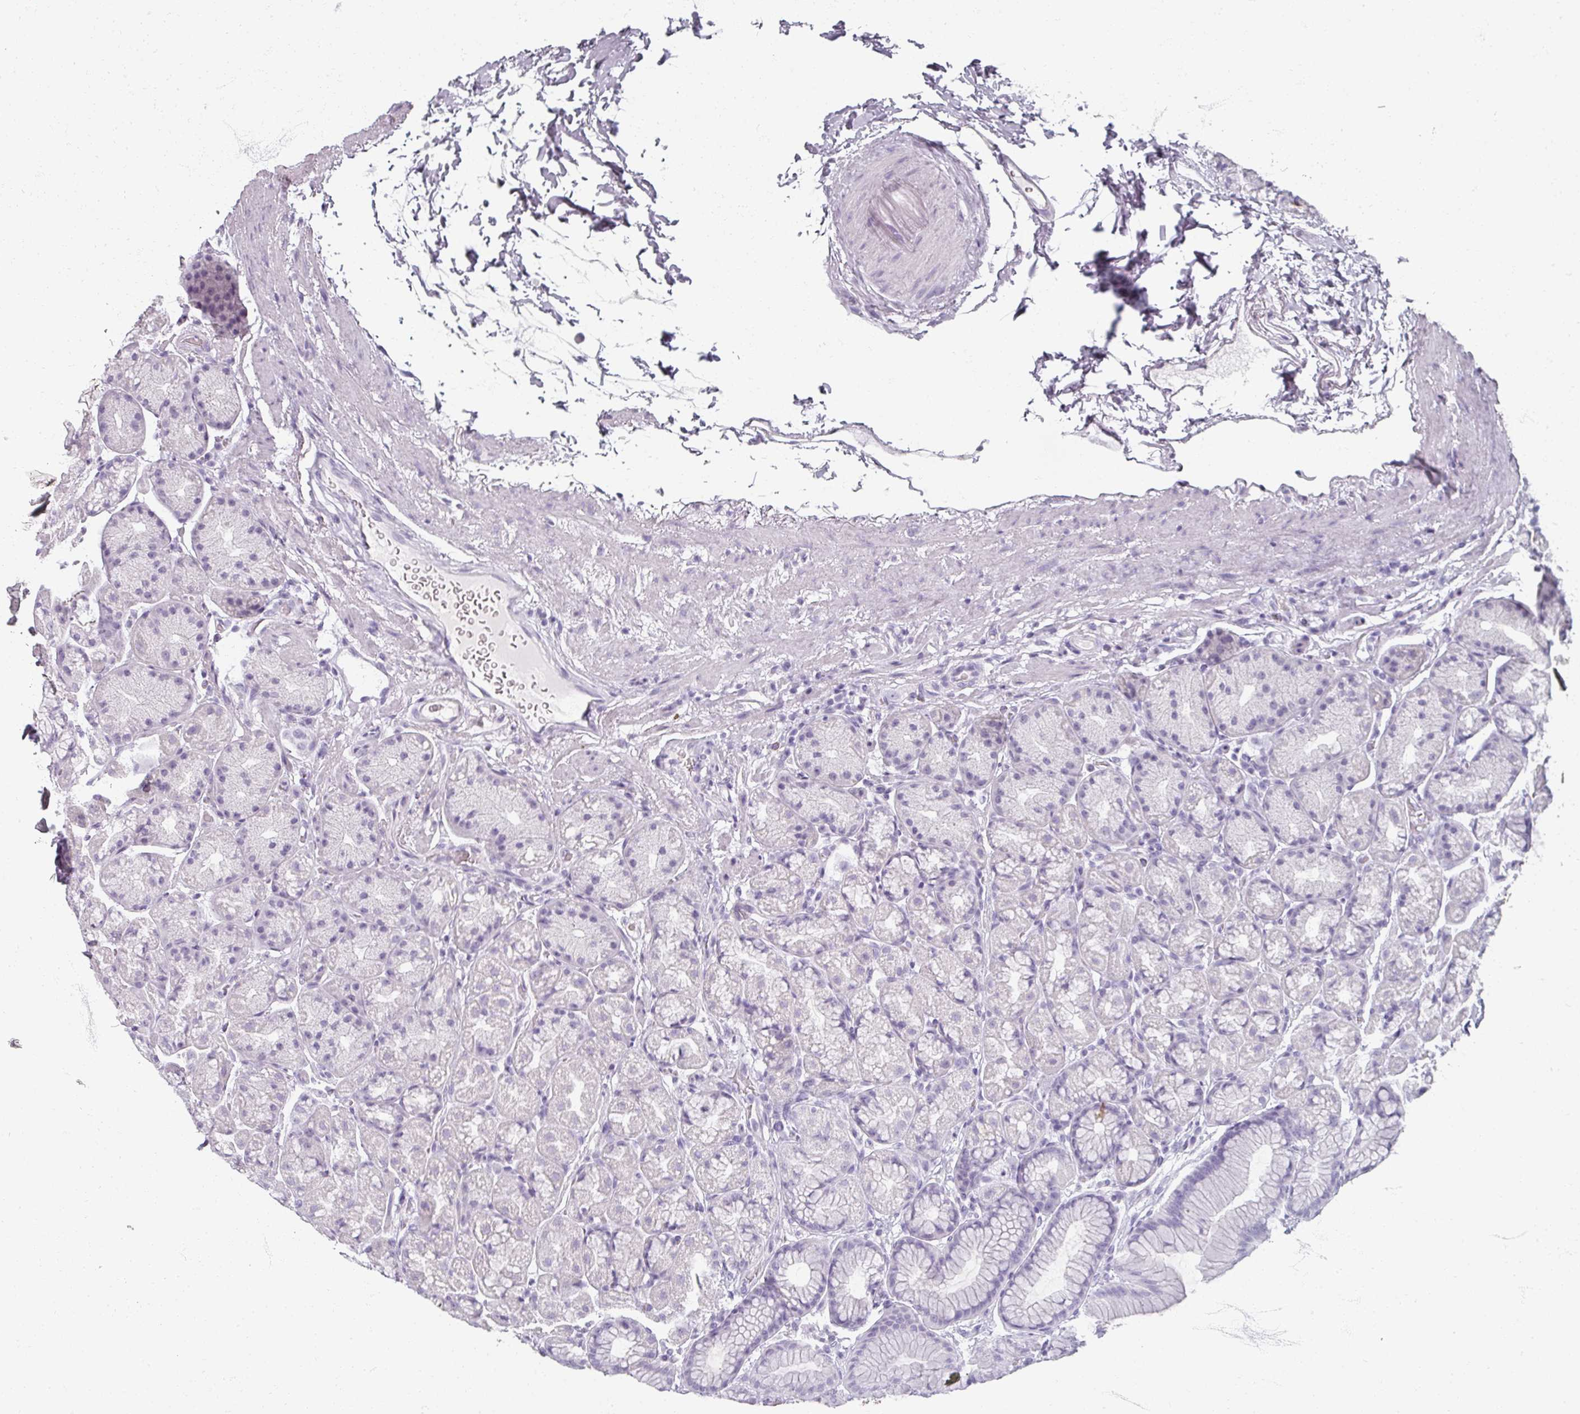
{"staining": {"intensity": "moderate", "quantity": "<25%", "location": "cytoplasmic/membranous"}, "tissue": "stomach", "cell_type": "Glandular cells", "image_type": "normal", "snomed": [{"axis": "morphology", "description": "Normal tissue, NOS"}, {"axis": "topography", "description": "Stomach, lower"}], "caption": "Protein staining by immunohistochemistry exhibits moderate cytoplasmic/membranous expression in approximately <25% of glandular cells in unremarkable stomach. (DAB = brown stain, brightfield microscopy at high magnification).", "gene": "REG3A", "patient": {"sex": "male", "age": 67}}